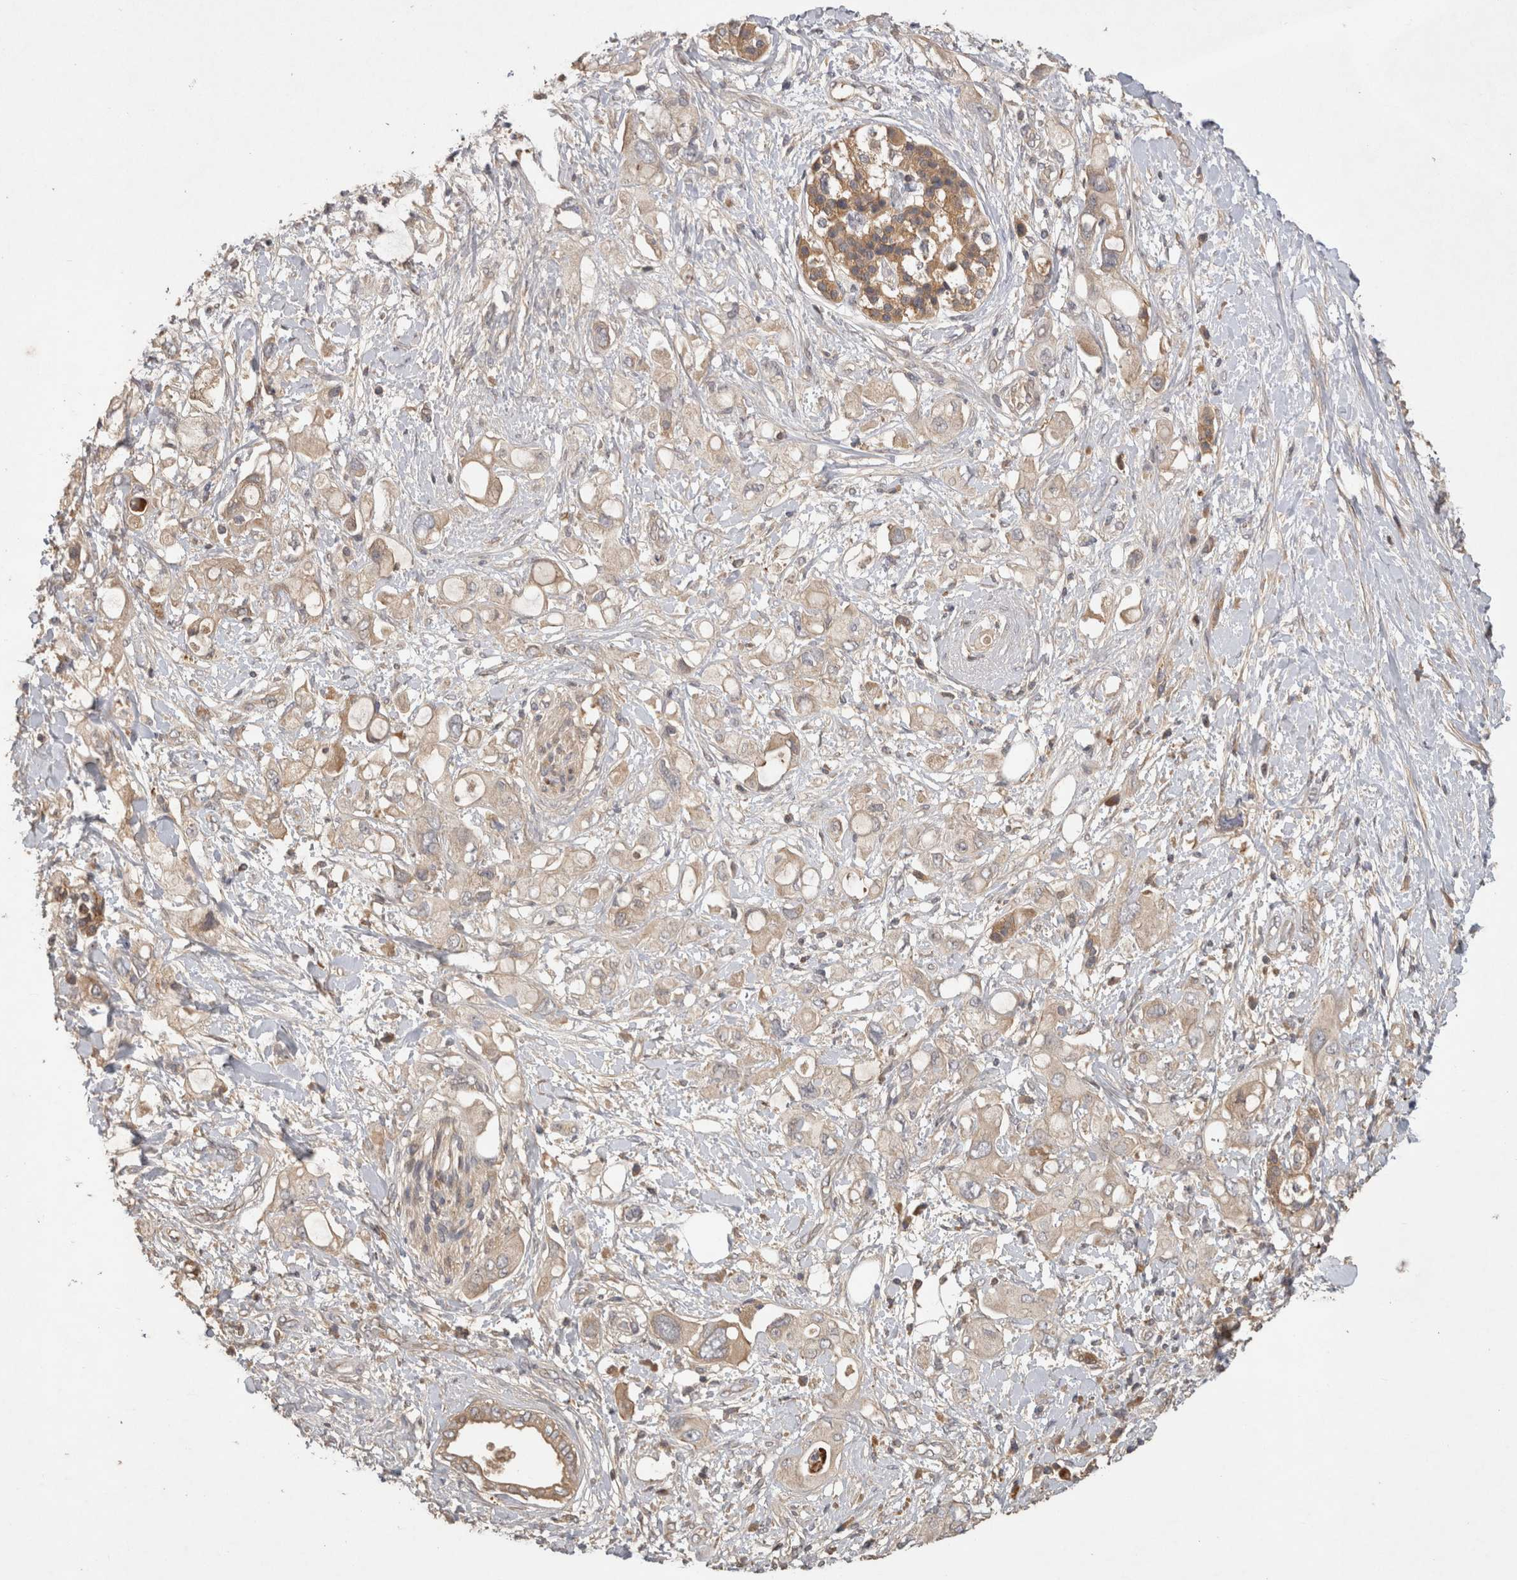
{"staining": {"intensity": "weak", "quantity": ">75%", "location": "cytoplasmic/membranous"}, "tissue": "pancreatic cancer", "cell_type": "Tumor cells", "image_type": "cancer", "snomed": [{"axis": "morphology", "description": "Adenocarcinoma, NOS"}, {"axis": "topography", "description": "Pancreas"}], "caption": "Human pancreatic adenocarcinoma stained for a protein (brown) exhibits weak cytoplasmic/membranous positive expression in approximately >75% of tumor cells.", "gene": "PPP1R42", "patient": {"sex": "female", "age": 56}}